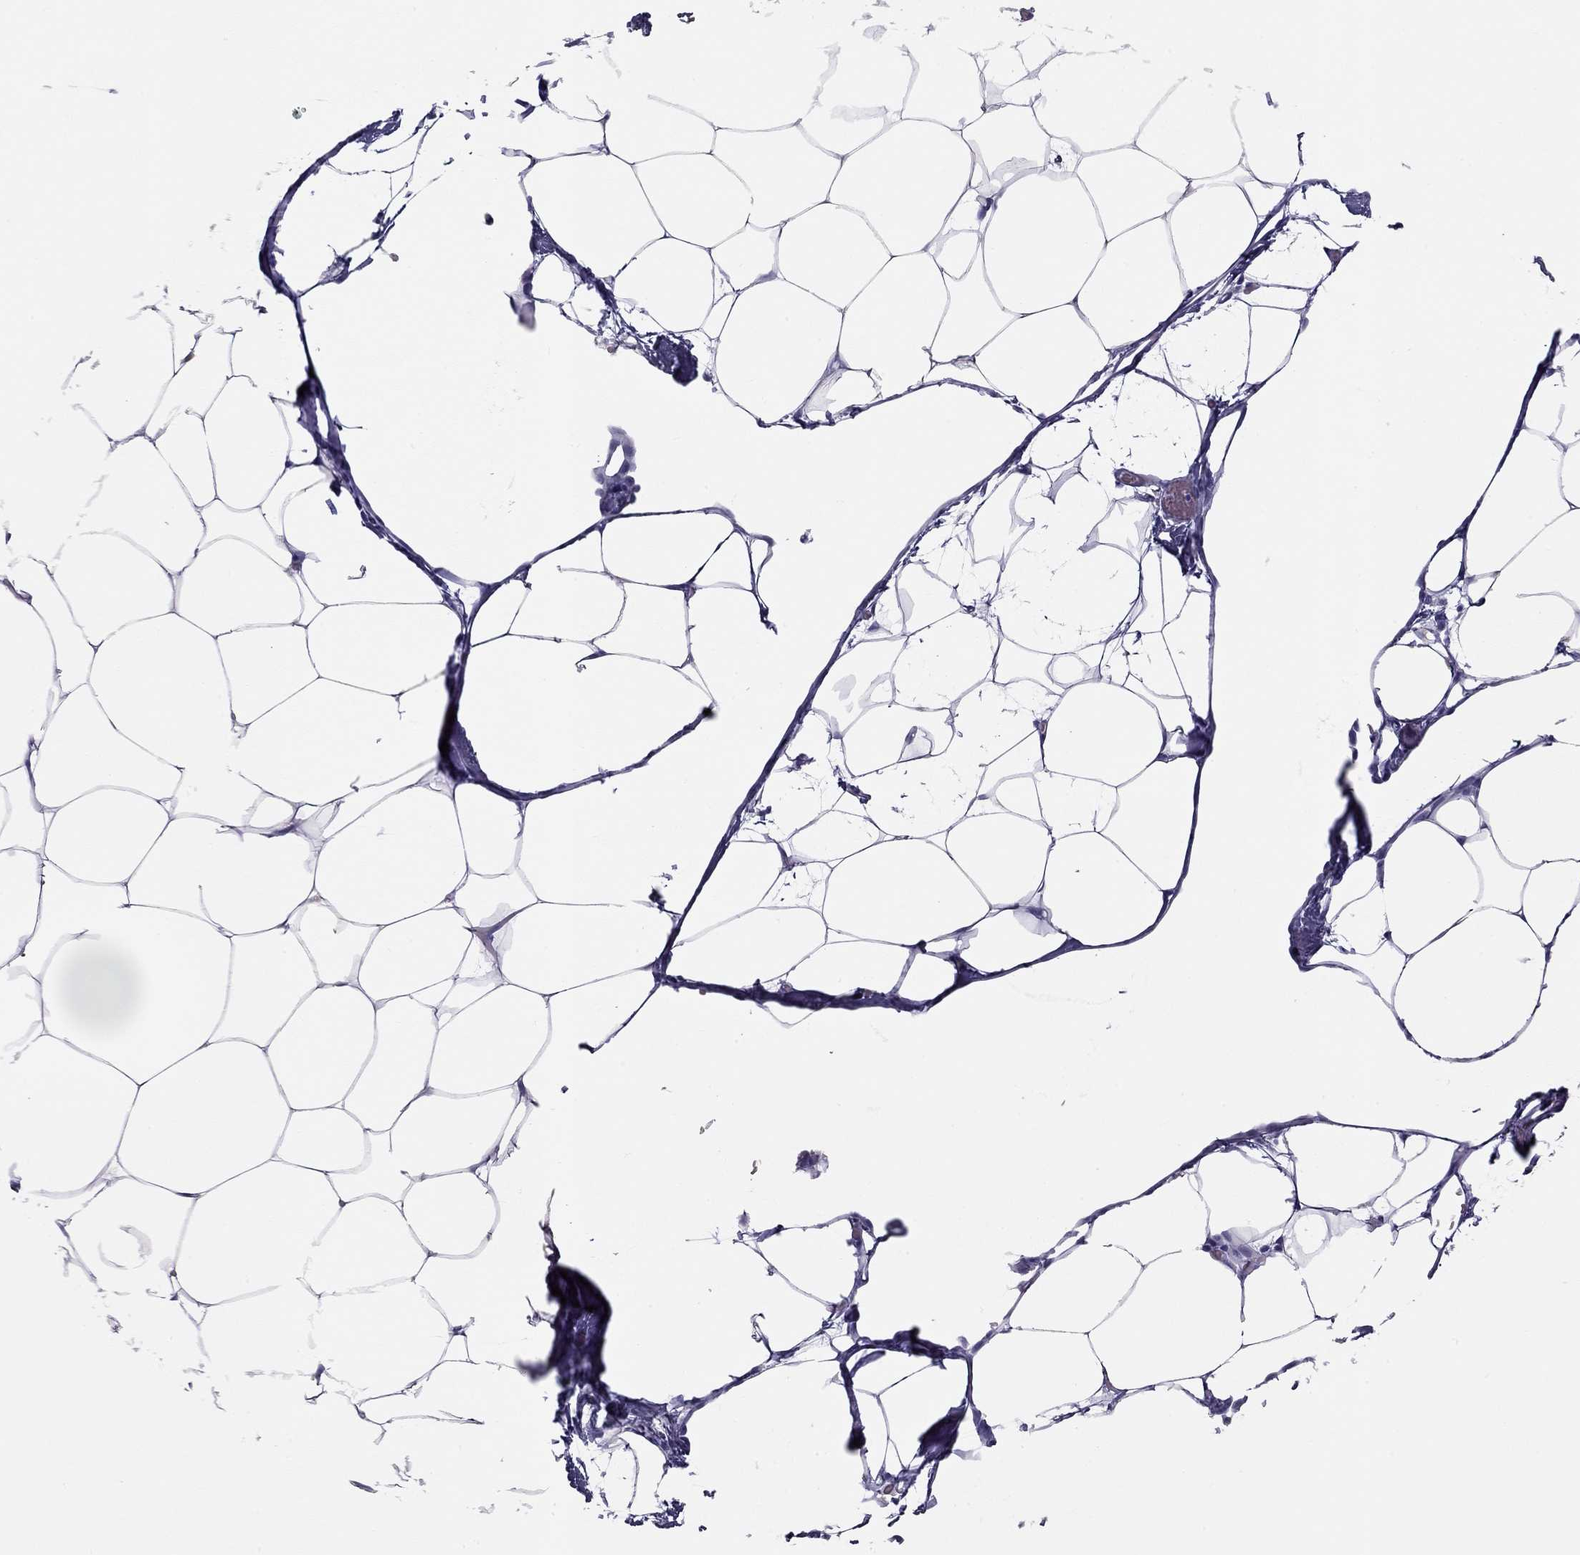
{"staining": {"intensity": "negative", "quantity": "none", "location": "none"}, "tissue": "adipose tissue", "cell_type": "Adipocytes", "image_type": "normal", "snomed": [{"axis": "morphology", "description": "Normal tissue, NOS"}, {"axis": "topography", "description": "Adipose tissue"}], "caption": "The immunohistochemistry (IHC) image has no significant positivity in adipocytes of adipose tissue. Brightfield microscopy of immunohistochemistry stained with DAB (brown) and hematoxylin (blue), captured at high magnification.", "gene": "TRPM3", "patient": {"sex": "male", "age": 57}}